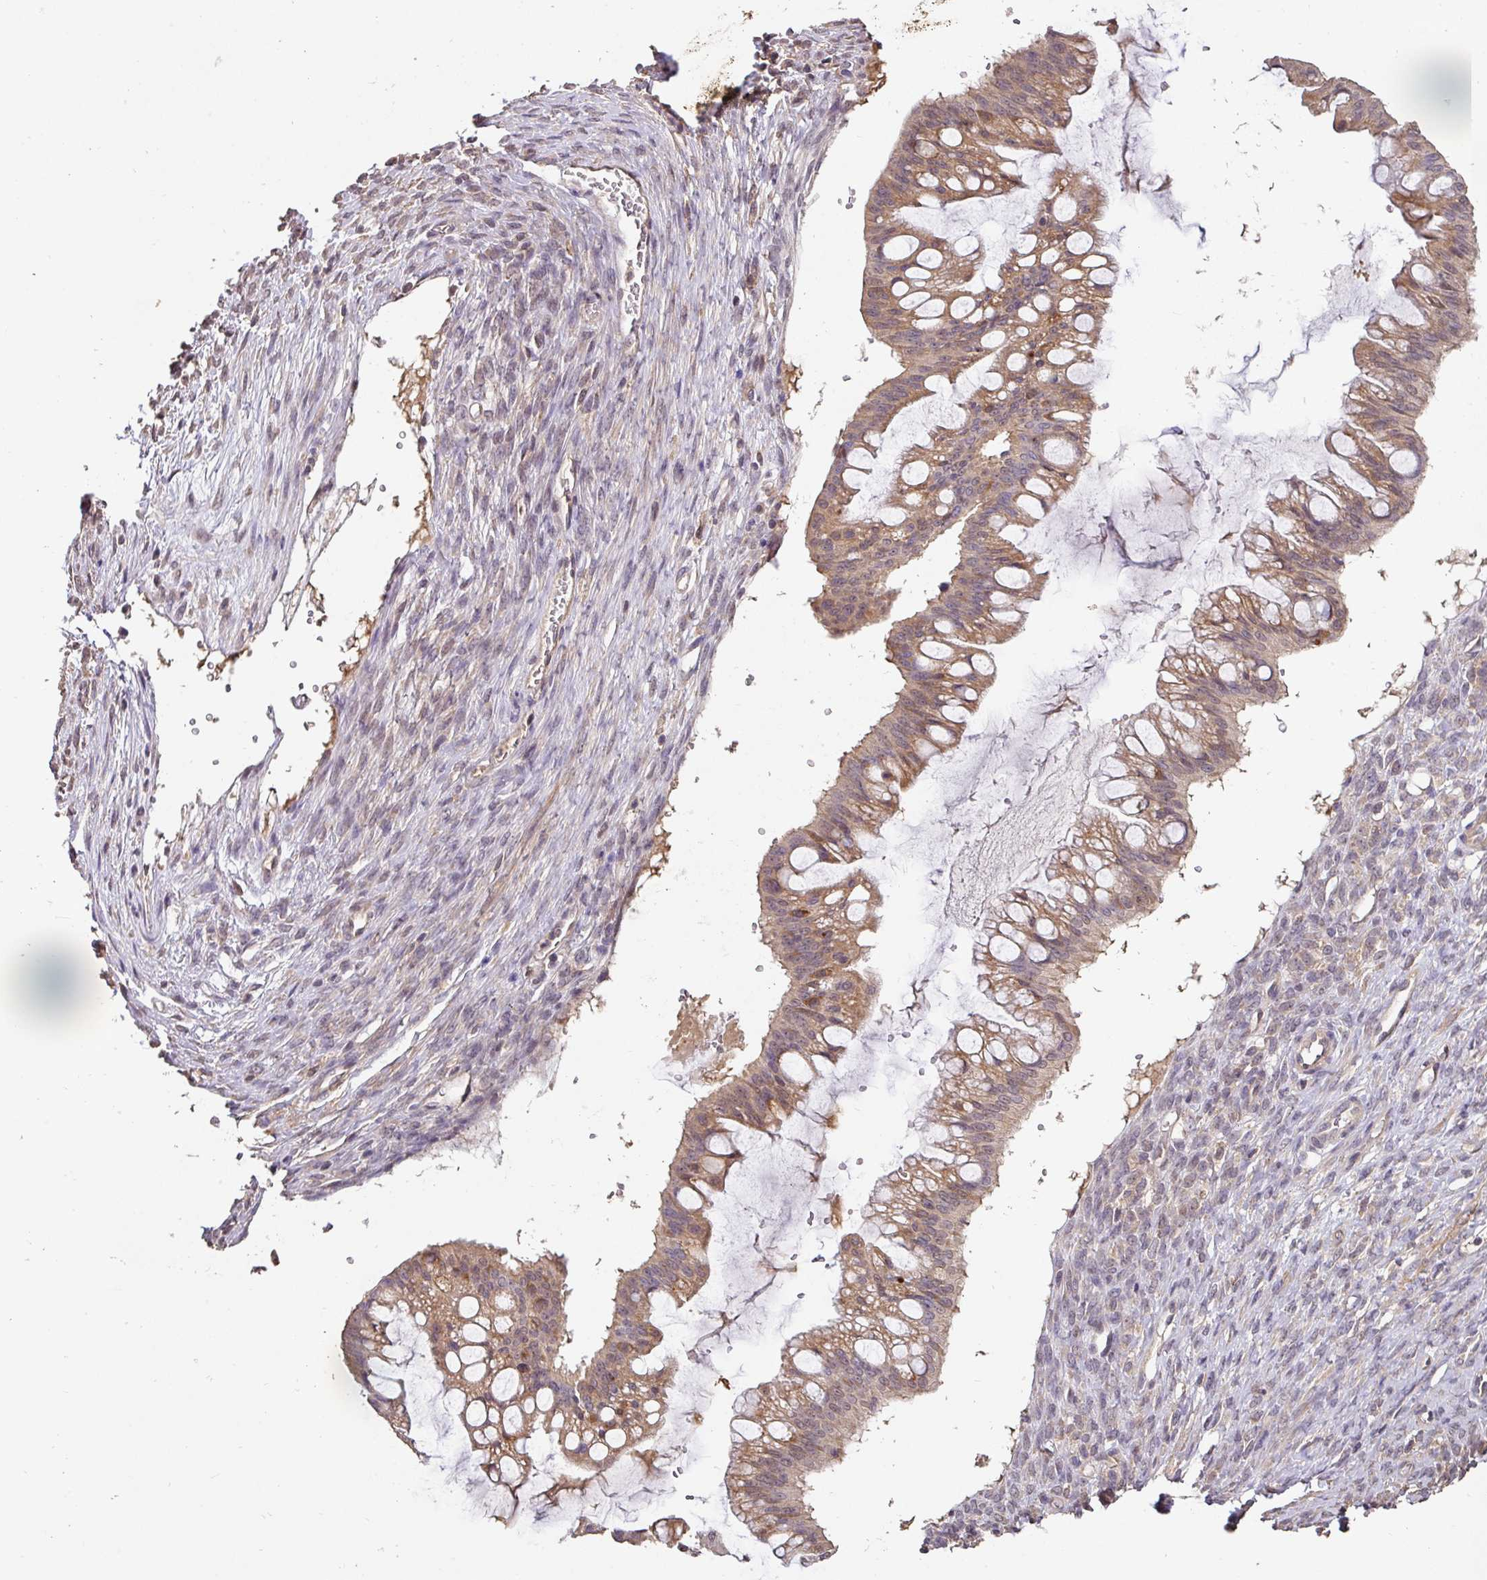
{"staining": {"intensity": "moderate", "quantity": "25%-75%", "location": "cytoplasmic/membranous"}, "tissue": "ovarian cancer", "cell_type": "Tumor cells", "image_type": "cancer", "snomed": [{"axis": "morphology", "description": "Cystadenocarcinoma, mucinous, NOS"}, {"axis": "topography", "description": "Ovary"}], "caption": "Immunohistochemical staining of ovarian cancer (mucinous cystadenocarcinoma) demonstrates medium levels of moderate cytoplasmic/membranous staining in approximately 25%-75% of tumor cells.", "gene": "ACVR2B", "patient": {"sex": "female", "age": 73}}